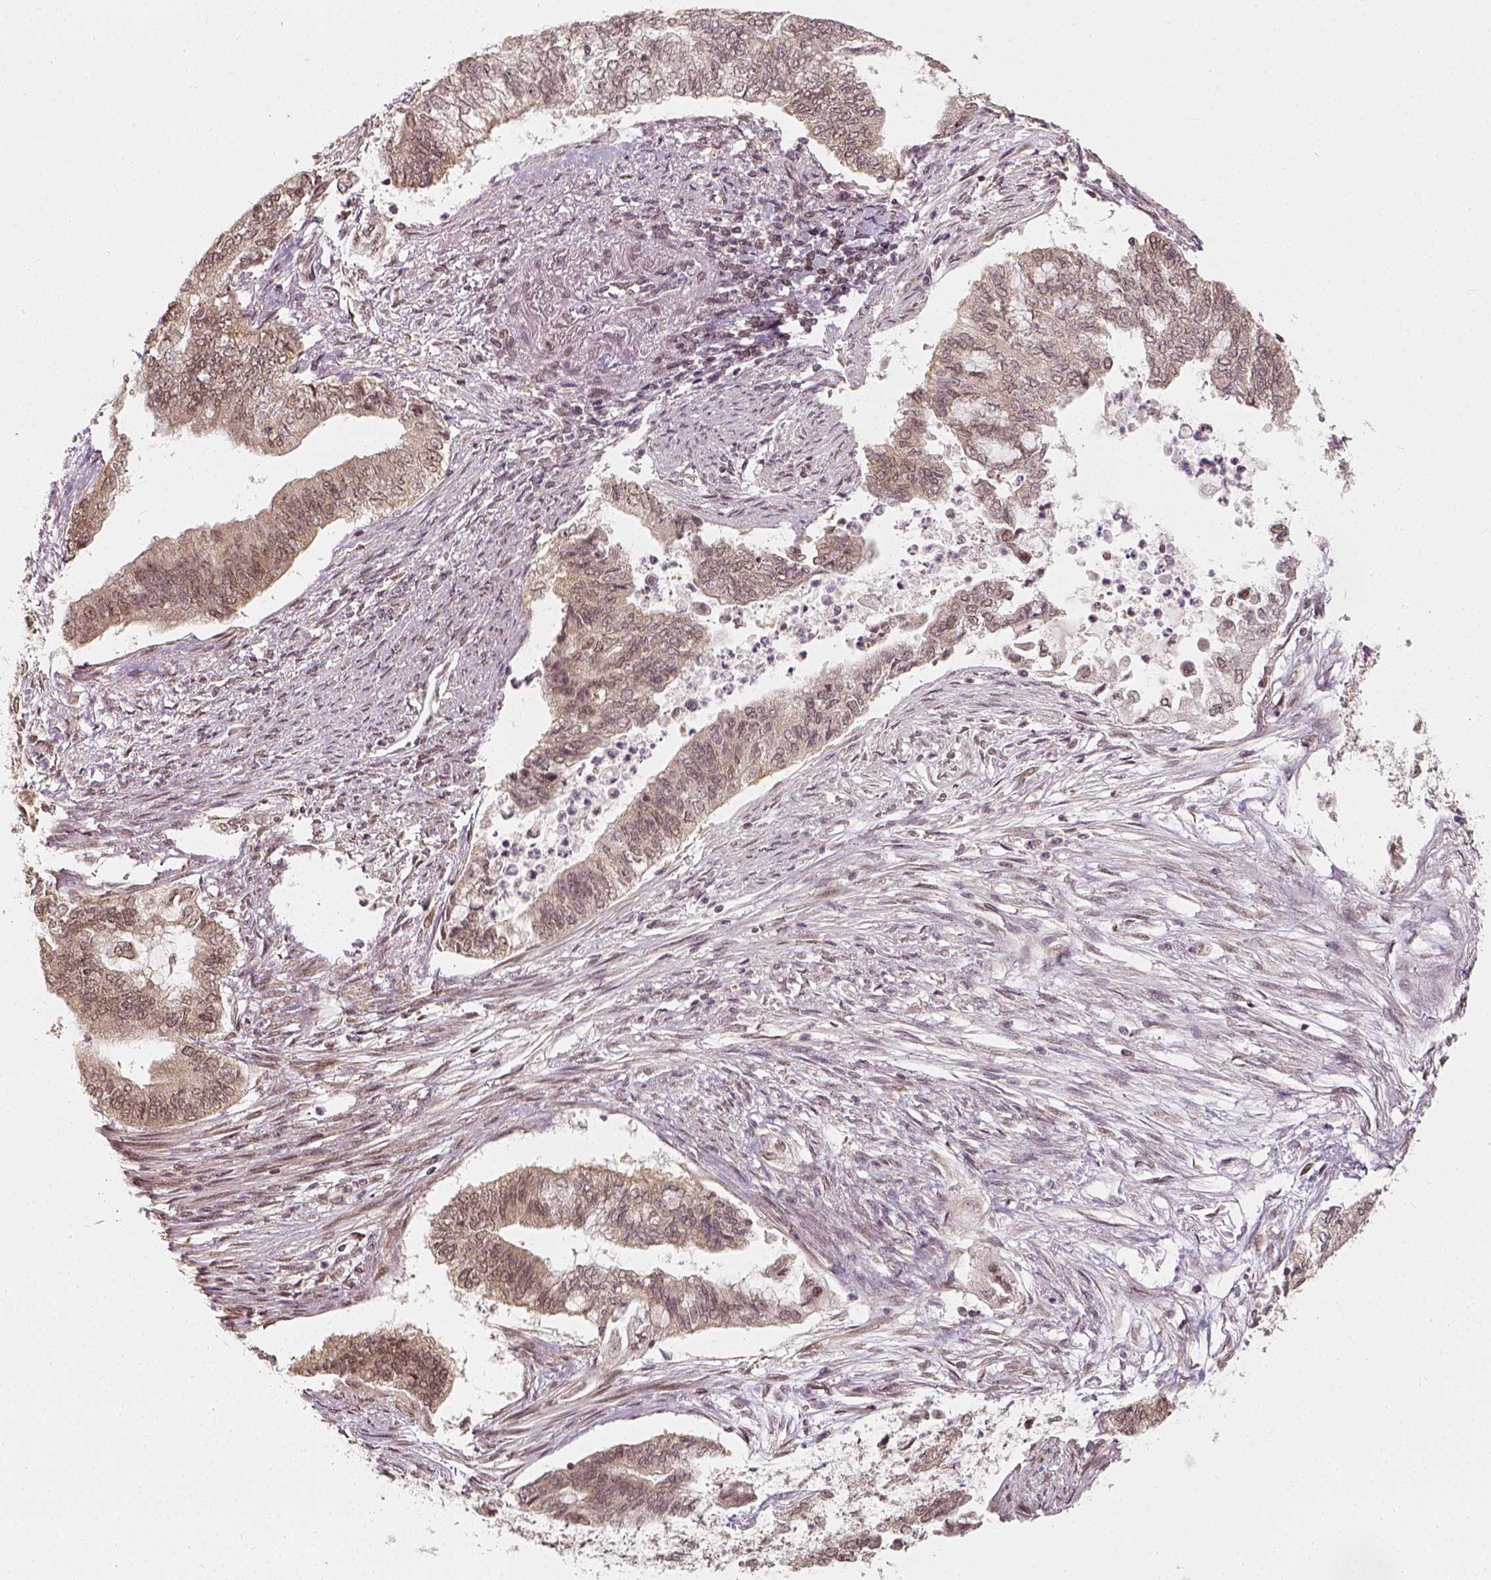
{"staining": {"intensity": "weak", "quantity": "25%-75%", "location": "nuclear"}, "tissue": "endometrial cancer", "cell_type": "Tumor cells", "image_type": "cancer", "snomed": [{"axis": "morphology", "description": "Adenocarcinoma, NOS"}, {"axis": "topography", "description": "Endometrium"}], "caption": "DAB (3,3'-diaminobenzidine) immunohistochemical staining of human adenocarcinoma (endometrial) reveals weak nuclear protein expression in about 25%-75% of tumor cells. Using DAB (3,3'-diaminobenzidine) (brown) and hematoxylin (blue) stains, captured at high magnification using brightfield microscopy.", "gene": "ZMAT3", "patient": {"sex": "female", "age": 65}}